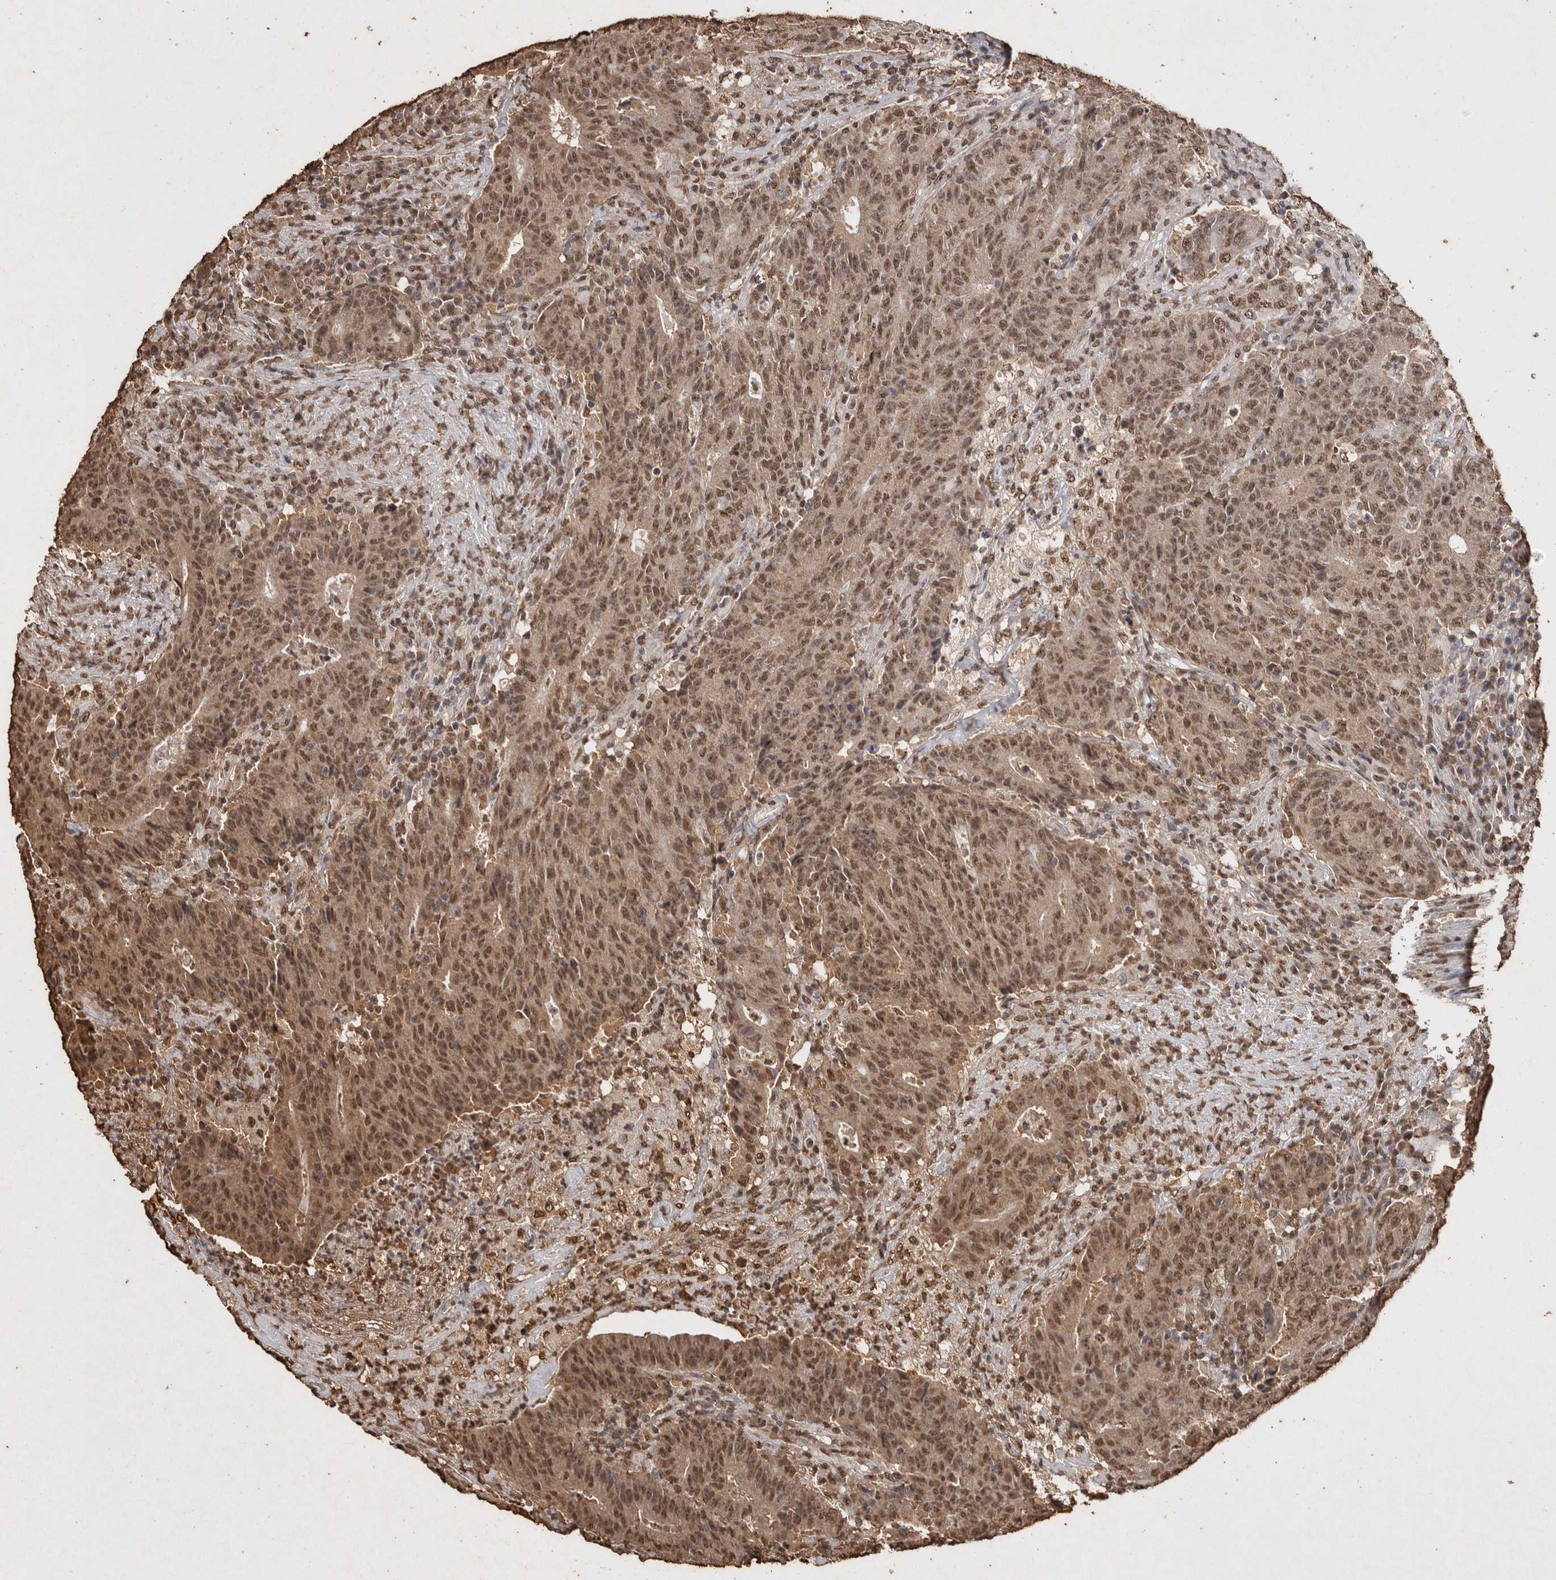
{"staining": {"intensity": "moderate", "quantity": ">75%", "location": "cytoplasmic/membranous,nuclear"}, "tissue": "colorectal cancer", "cell_type": "Tumor cells", "image_type": "cancer", "snomed": [{"axis": "morphology", "description": "Normal tissue, NOS"}, {"axis": "morphology", "description": "Adenocarcinoma, NOS"}, {"axis": "topography", "description": "Colon"}], "caption": "Colorectal adenocarcinoma was stained to show a protein in brown. There is medium levels of moderate cytoplasmic/membranous and nuclear expression in approximately >75% of tumor cells.", "gene": "FSTL3", "patient": {"sex": "female", "age": 75}}